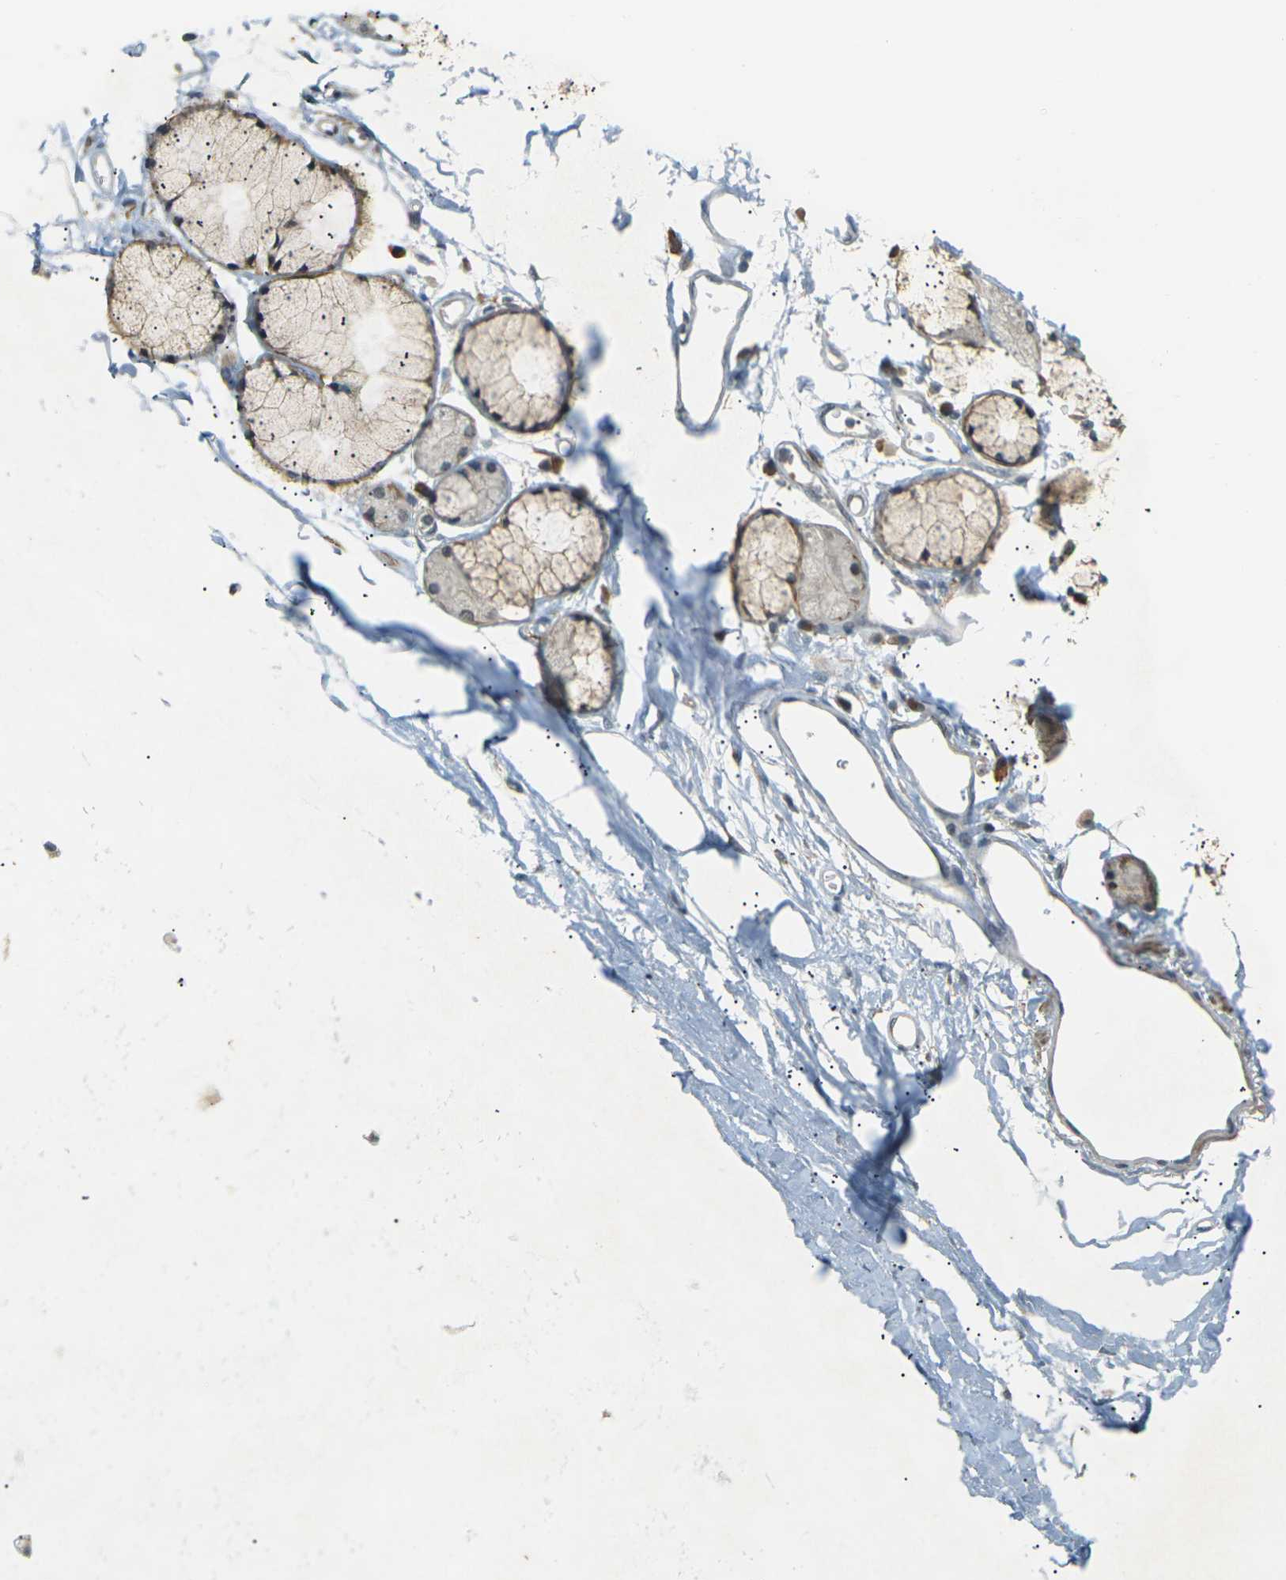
{"staining": {"intensity": "weak", "quantity": "25%-75%", "location": "cytoplasmic/membranous"}, "tissue": "adipose tissue", "cell_type": "Adipocytes", "image_type": "normal", "snomed": [{"axis": "morphology", "description": "Normal tissue, NOS"}, {"axis": "topography", "description": "Bronchus"}], "caption": "Adipocytes exhibit weak cytoplasmic/membranous staining in approximately 25%-75% of cells in normal adipose tissue.", "gene": "SOCS6", "patient": {"sex": "female", "age": 73}}